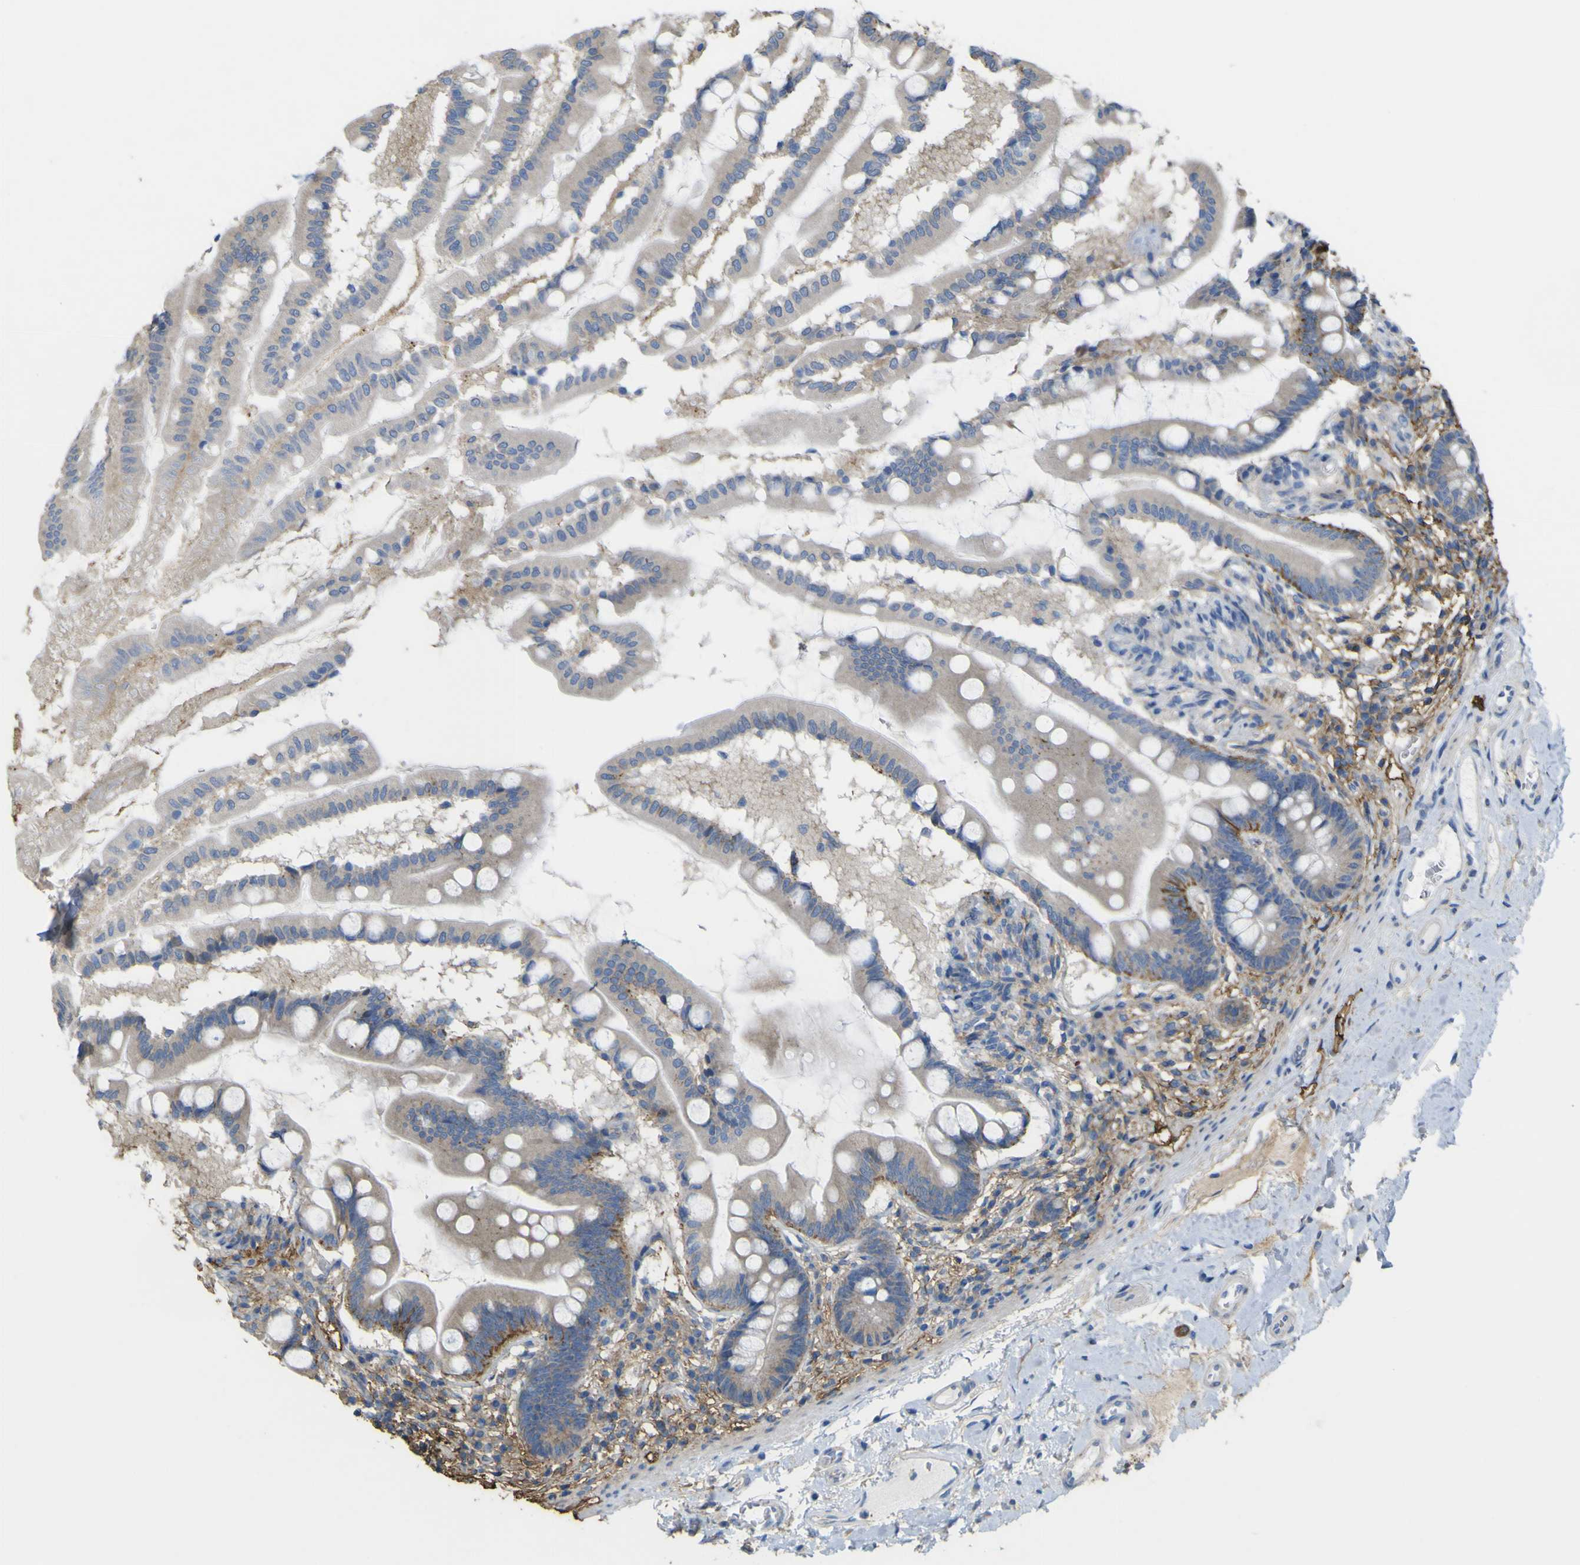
{"staining": {"intensity": "moderate", "quantity": "25%-75%", "location": "cytoplasmic/membranous"}, "tissue": "small intestine", "cell_type": "Glandular cells", "image_type": "normal", "snomed": [{"axis": "morphology", "description": "Normal tissue, NOS"}, {"axis": "topography", "description": "Small intestine"}], "caption": "Protein analysis of normal small intestine demonstrates moderate cytoplasmic/membranous staining in approximately 25%-75% of glandular cells.", "gene": "MYEOV", "patient": {"sex": "female", "age": 56}}